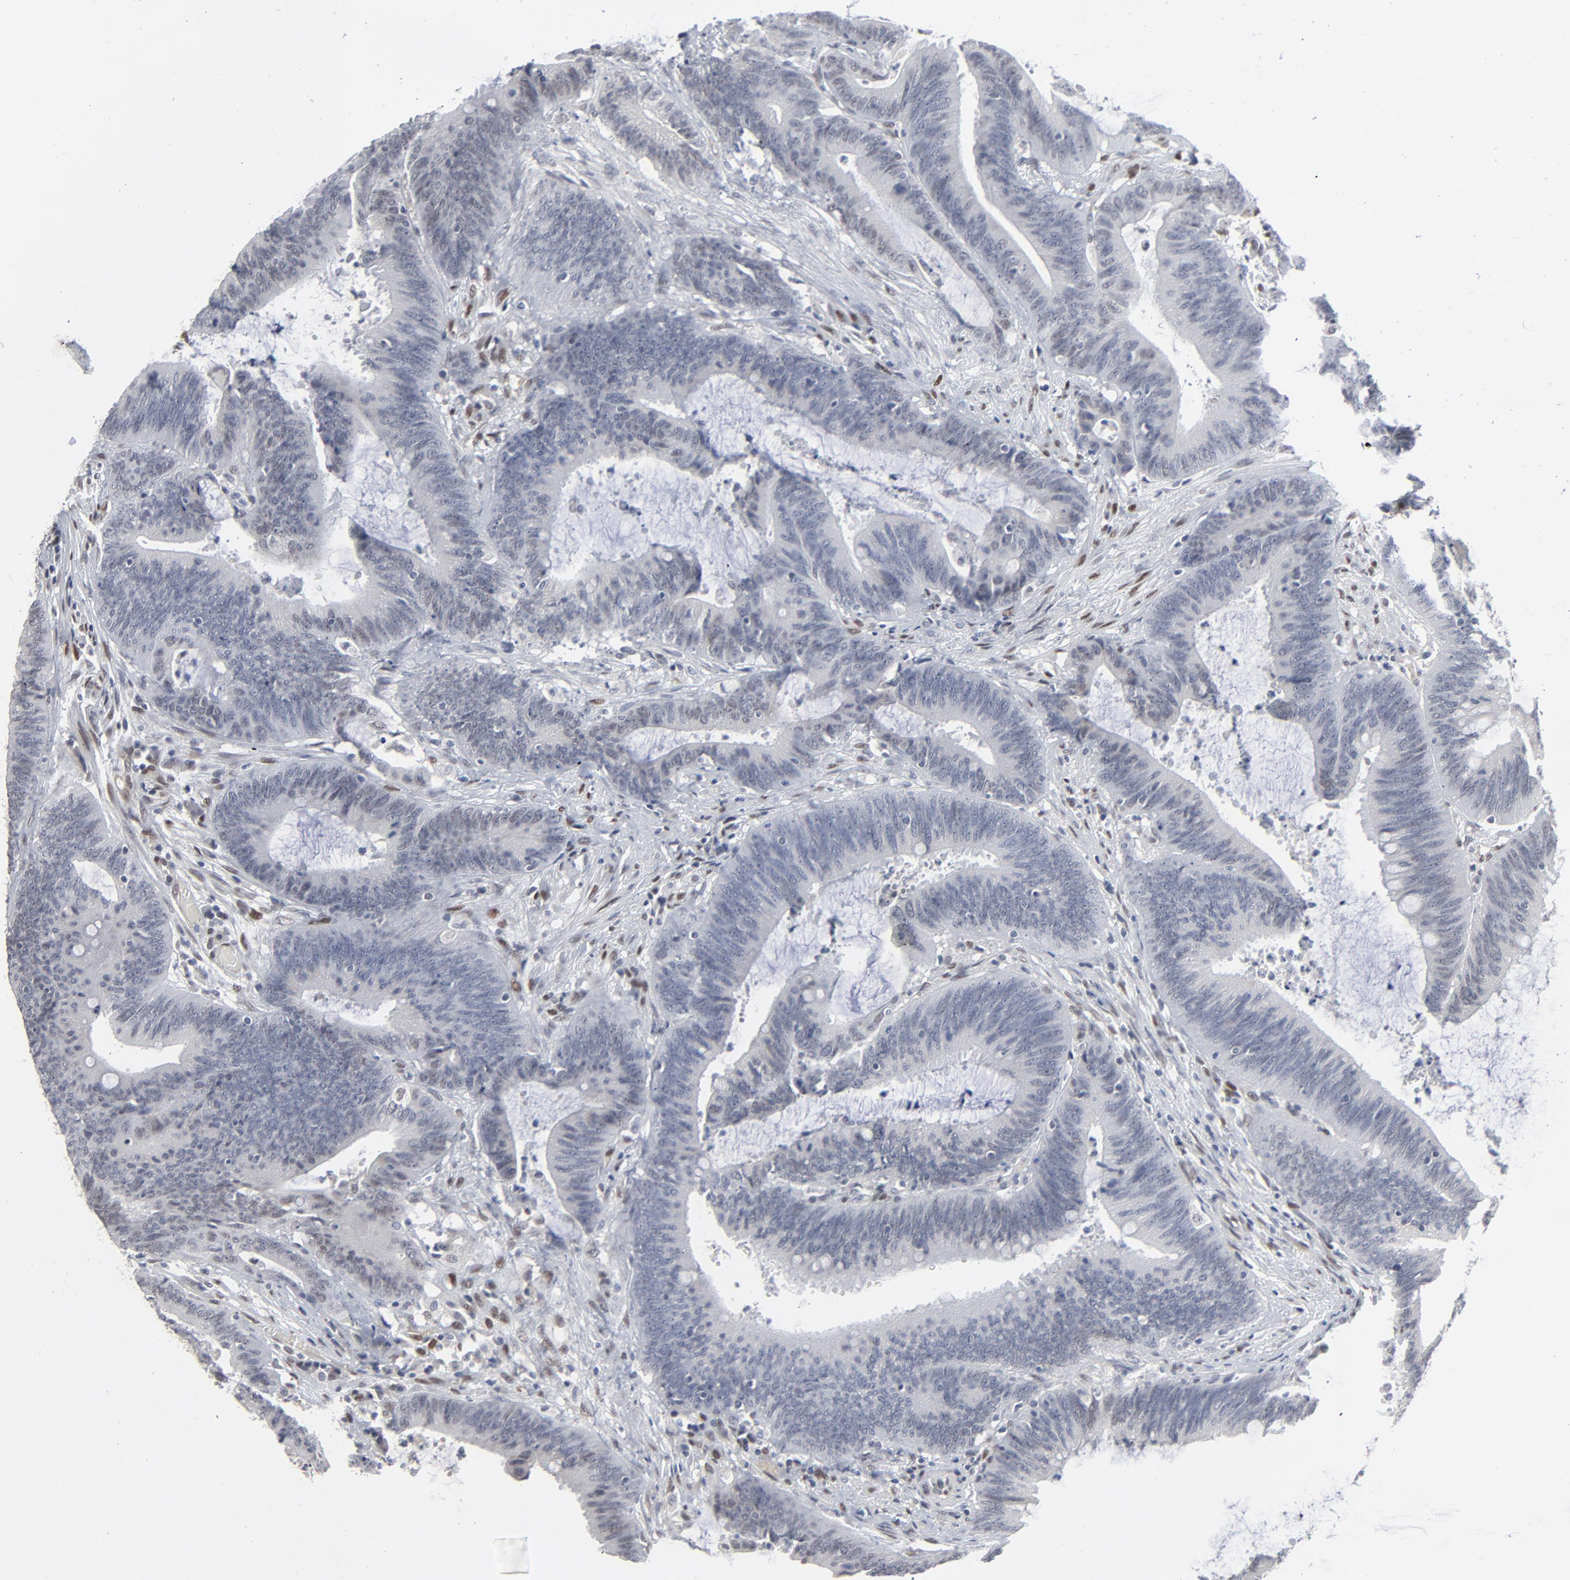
{"staining": {"intensity": "negative", "quantity": "none", "location": "none"}, "tissue": "colorectal cancer", "cell_type": "Tumor cells", "image_type": "cancer", "snomed": [{"axis": "morphology", "description": "Adenocarcinoma, NOS"}, {"axis": "topography", "description": "Rectum"}], "caption": "DAB (3,3'-diaminobenzidine) immunohistochemical staining of colorectal cancer demonstrates no significant expression in tumor cells. (DAB (3,3'-diaminobenzidine) immunohistochemistry, high magnification).", "gene": "ATF7", "patient": {"sex": "female", "age": 66}}